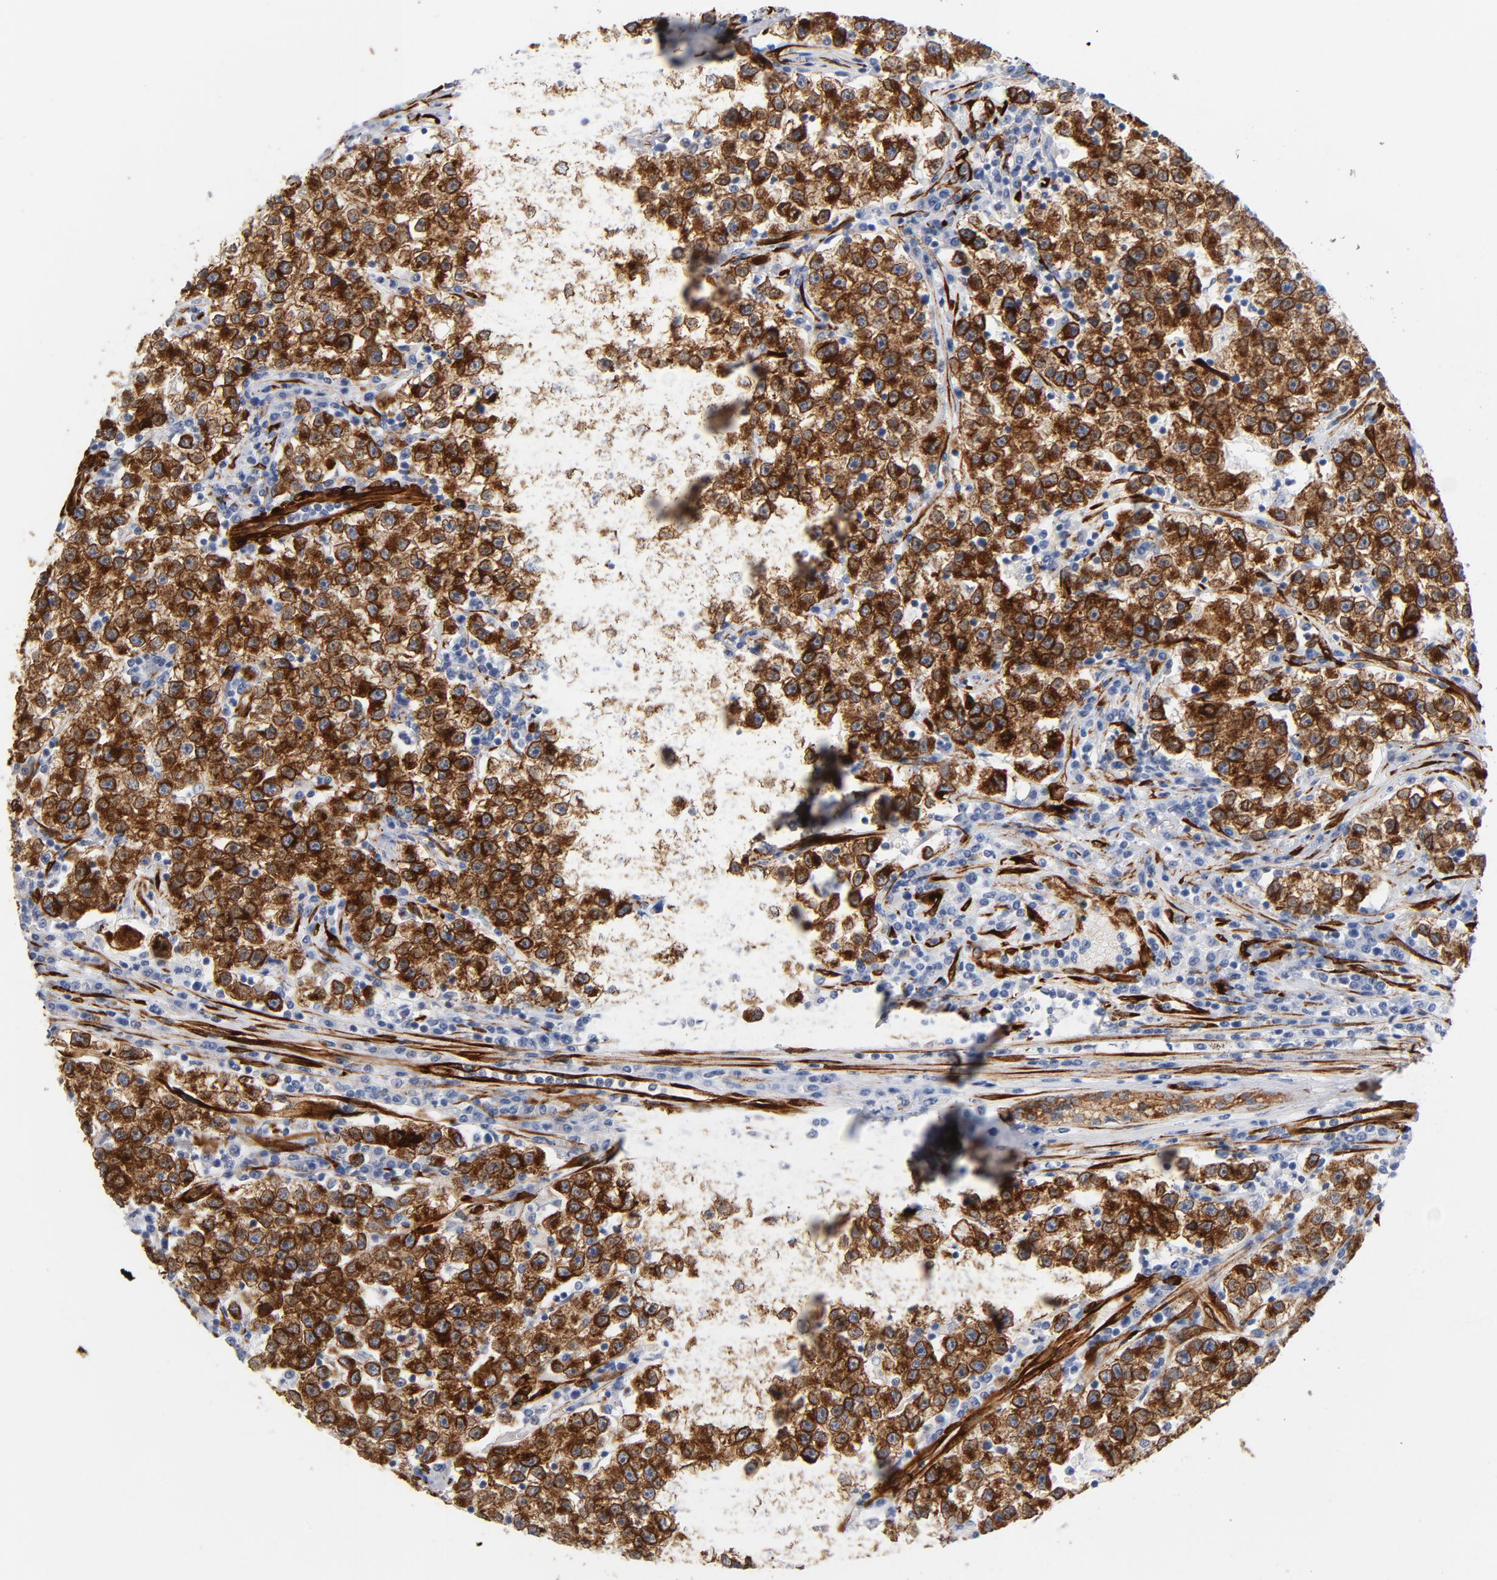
{"staining": {"intensity": "strong", "quantity": ">75%", "location": "cytoplasmic/membranous"}, "tissue": "testis cancer", "cell_type": "Tumor cells", "image_type": "cancer", "snomed": [{"axis": "morphology", "description": "Seminoma, NOS"}, {"axis": "topography", "description": "Testis"}], "caption": "Testis cancer was stained to show a protein in brown. There is high levels of strong cytoplasmic/membranous positivity in approximately >75% of tumor cells.", "gene": "SERPINH1", "patient": {"sex": "male", "age": 22}}